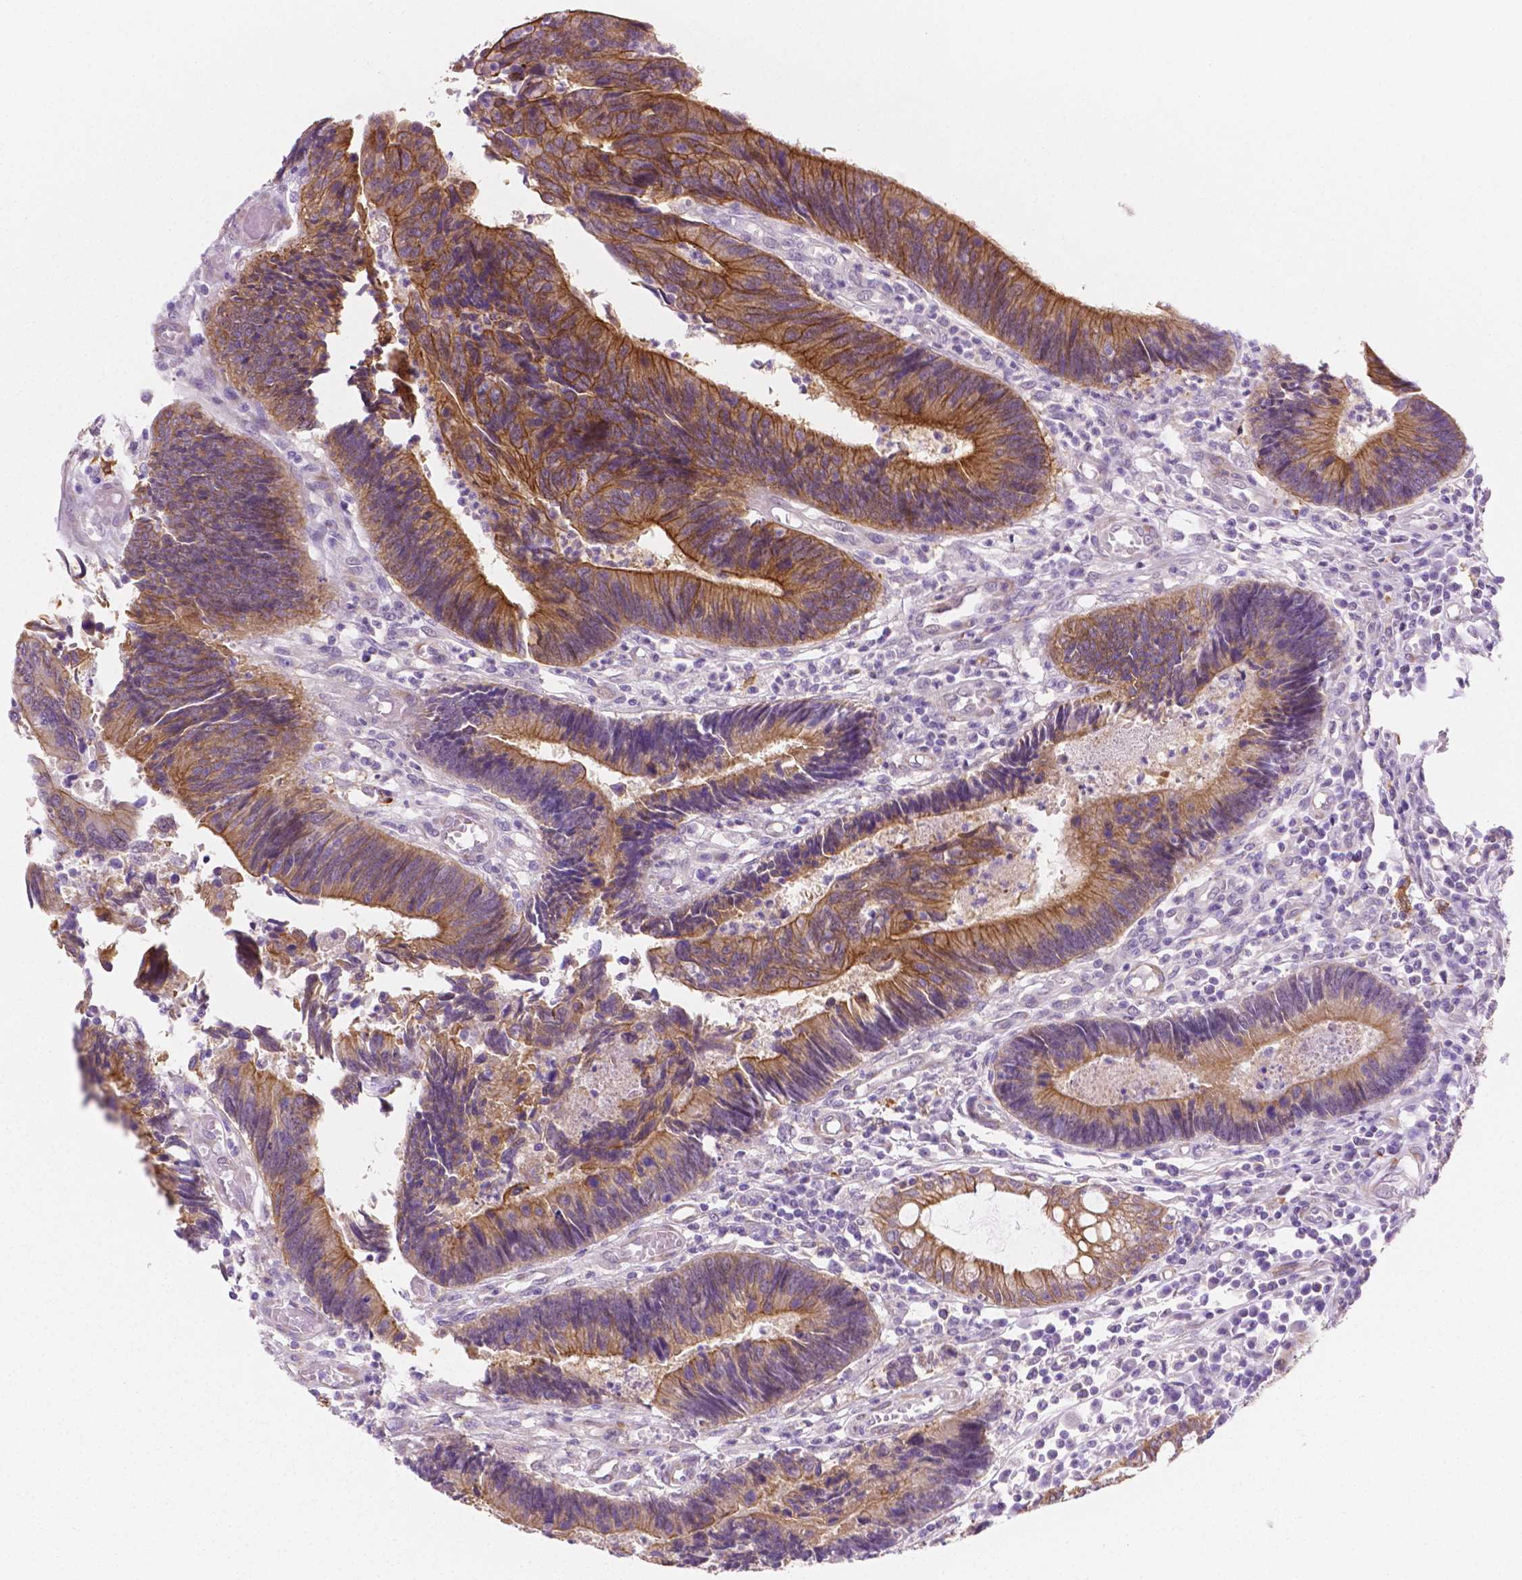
{"staining": {"intensity": "moderate", "quantity": ">75%", "location": "cytoplasmic/membranous"}, "tissue": "colorectal cancer", "cell_type": "Tumor cells", "image_type": "cancer", "snomed": [{"axis": "morphology", "description": "Adenocarcinoma, NOS"}, {"axis": "topography", "description": "Colon"}], "caption": "Human colorectal adenocarcinoma stained with a protein marker exhibits moderate staining in tumor cells.", "gene": "EPPK1", "patient": {"sex": "female", "age": 67}}